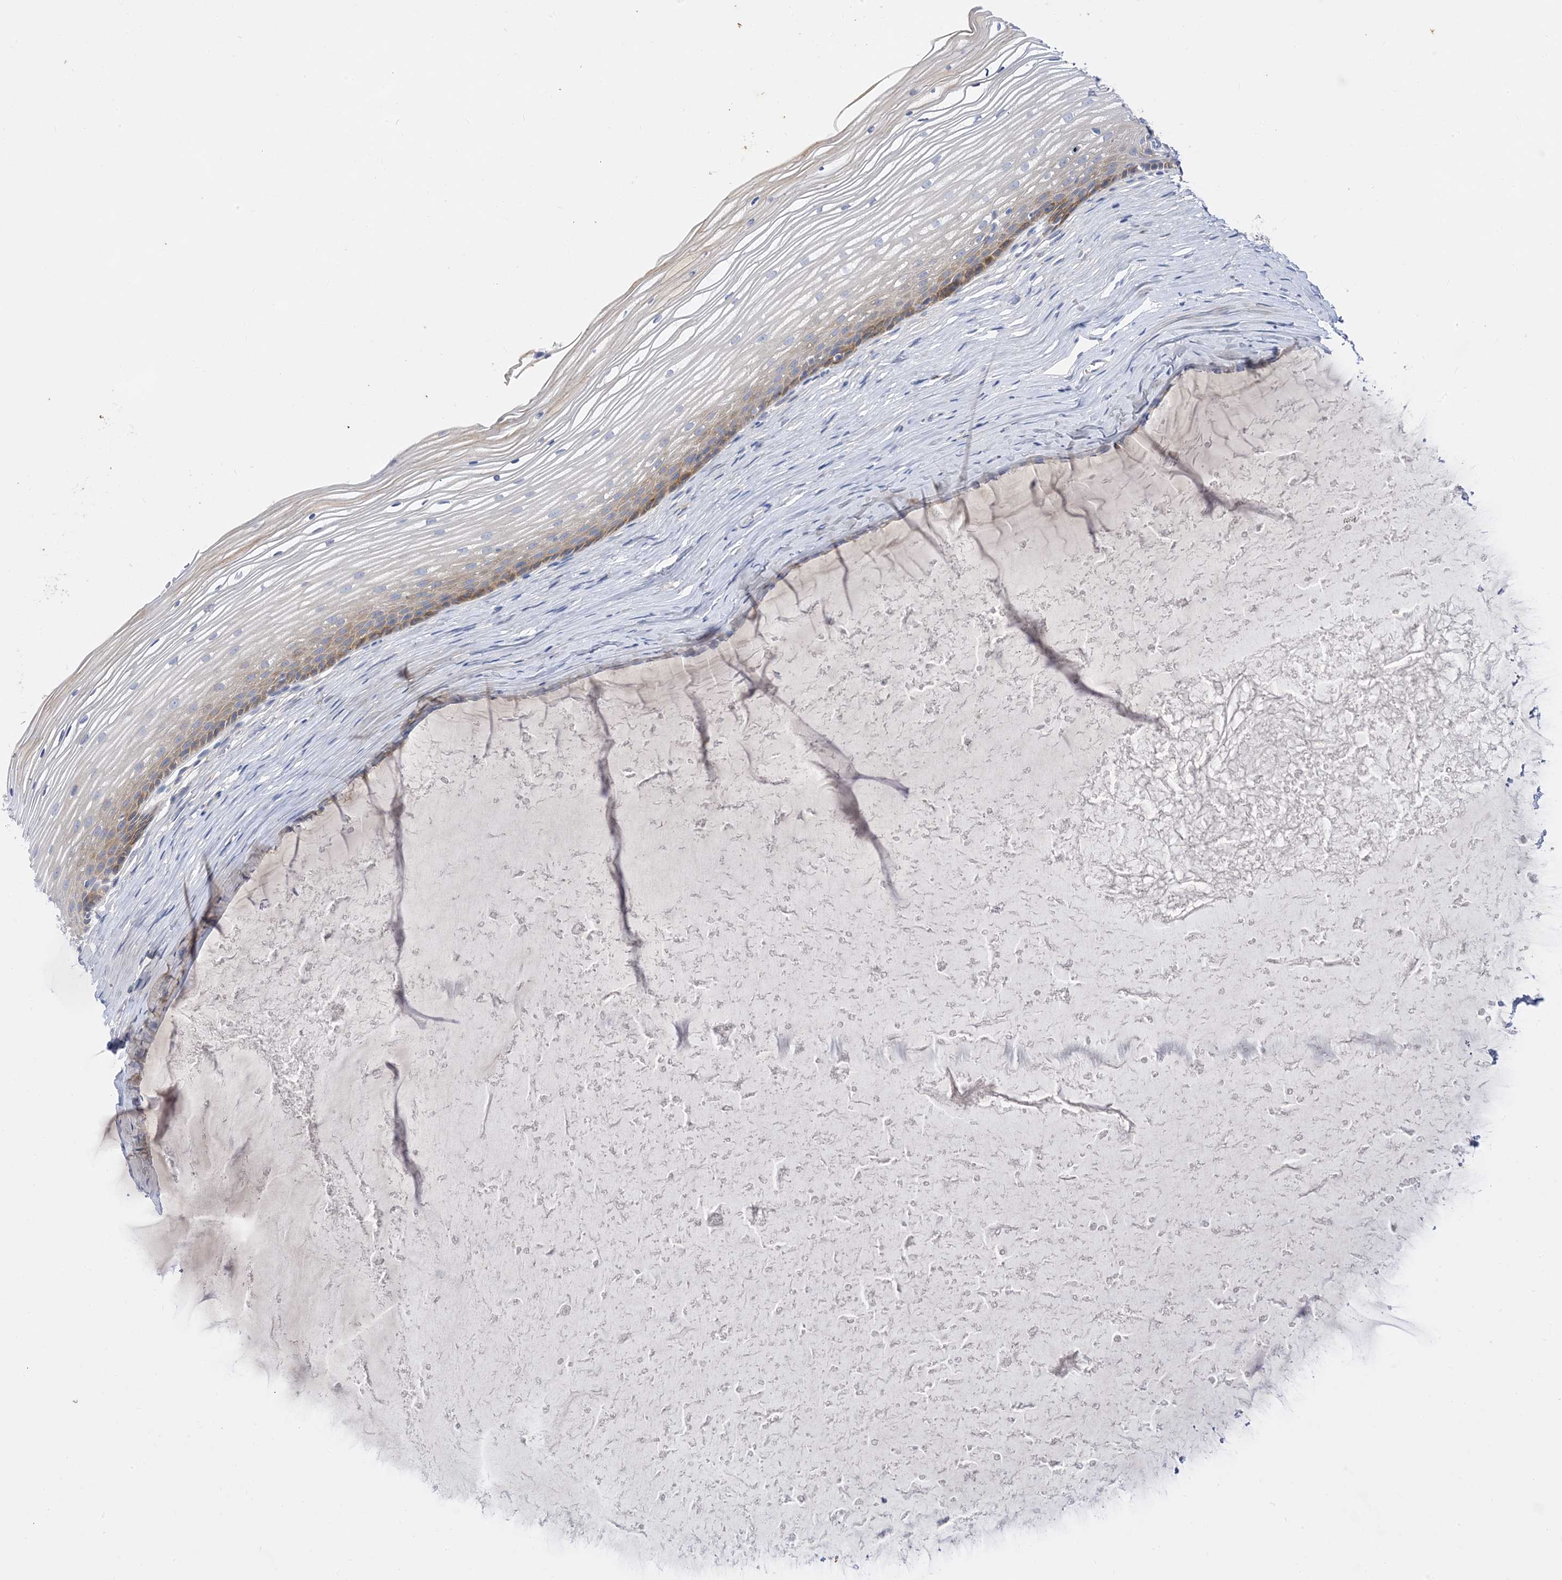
{"staining": {"intensity": "moderate", "quantity": "<25%", "location": "cytoplasmic/membranous"}, "tissue": "vagina", "cell_type": "Squamous epithelial cells", "image_type": "normal", "snomed": [{"axis": "morphology", "description": "Normal tissue, NOS"}, {"axis": "topography", "description": "Vagina"}, {"axis": "topography", "description": "Cervix"}], "caption": "Immunohistochemistry staining of normal vagina, which demonstrates low levels of moderate cytoplasmic/membranous staining in approximately <25% of squamous epithelial cells indicating moderate cytoplasmic/membranous protein positivity. The staining was performed using DAB (3,3'-diaminobenzidine) (brown) for protein detection and nuclei were counterstained in hematoxylin (blue).", "gene": "ARV1", "patient": {"sex": "female", "age": 40}}